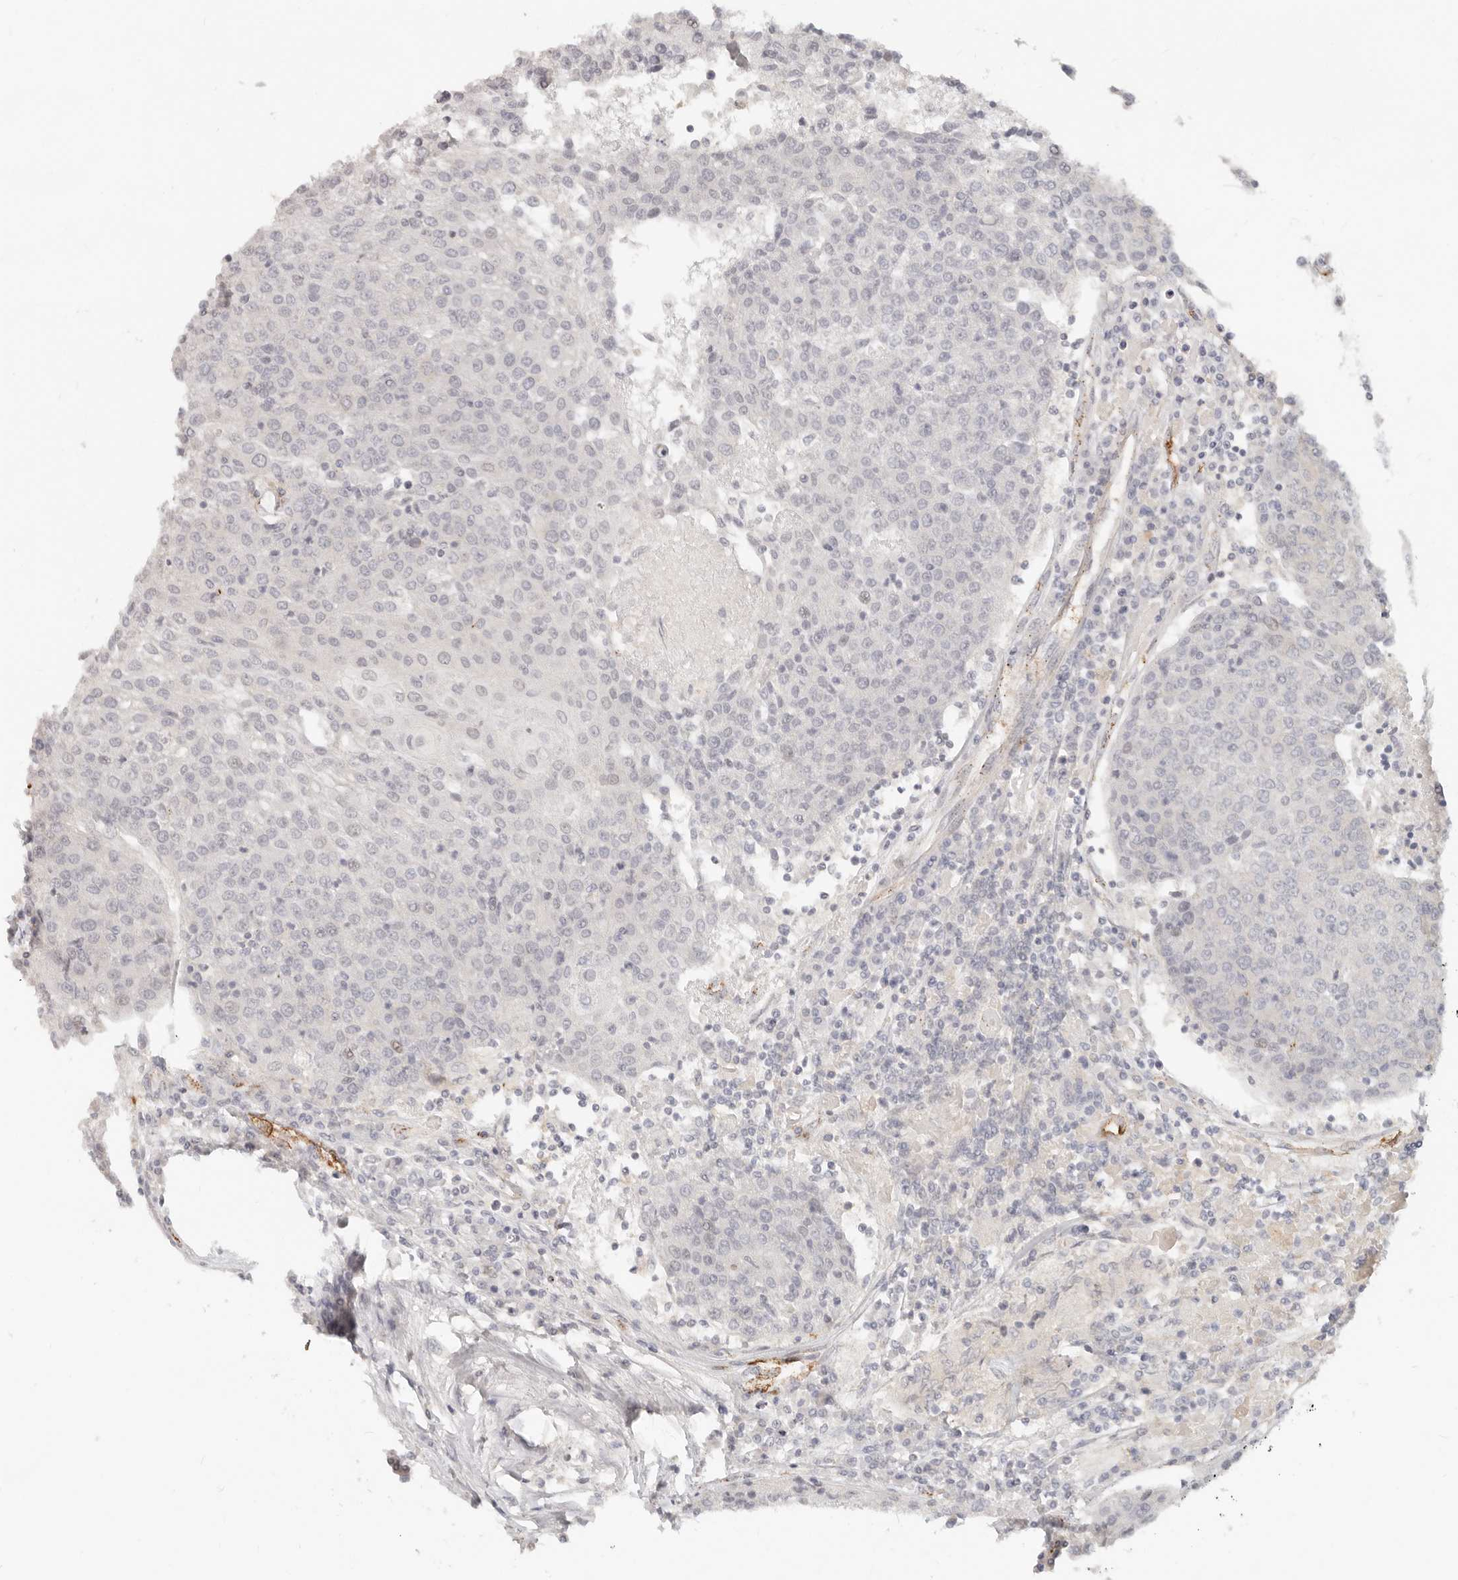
{"staining": {"intensity": "negative", "quantity": "none", "location": "none"}, "tissue": "urothelial cancer", "cell_type": "Tumor cells", "image_type": "cancer", "snomed": [{"axis": "morphology", "description": "Urothelial carcinoma, High grade"}, {"axis": "topography", "description": "Urinary bladder"}], "caption": "Urothelial cancer was stained to show a protein in brown. There is no significant positivity in tumor cells.", "gene": "SASS6", "patient": {"sex": "female", "age": 85}}